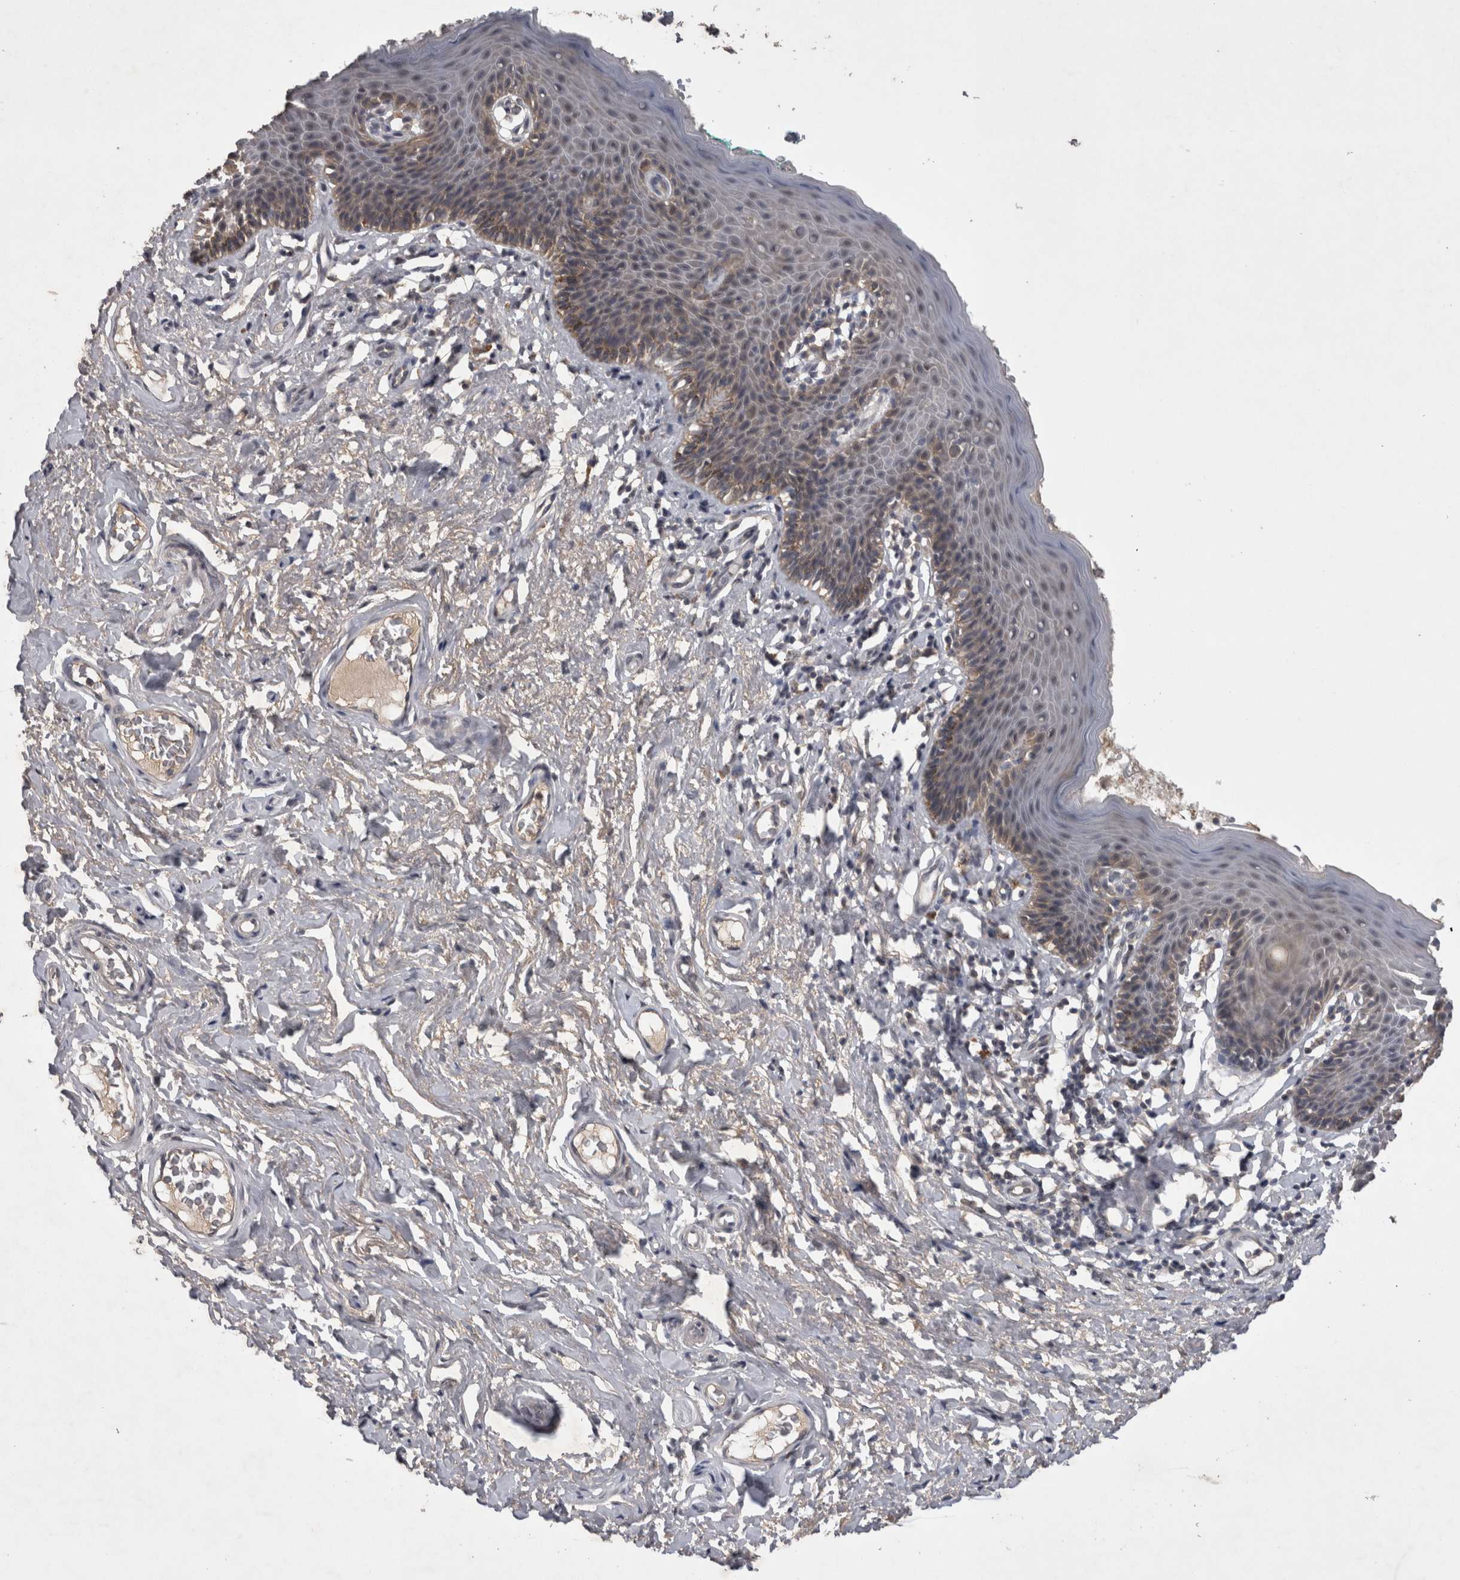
{"staining": {"intensity": "moderate", "quantity": "25%-75%", "location": "cytoplasmic/membranous"}, "tissue": "skin", "cell_type": "Epidermal cells", "image_type": "normal", "snomed": [{"axis": "morphology", "description": "Normal tissue, NOS"}, {"axis": "topography", "description": "Vulva"}], "caption": "Immunohistochemical staining of benign human skin reveals 25%-75% levels of moderate cytoplasmic/membranous protein positivity in about 25%-75% of epidermal cells.", "gene": "ZNF114", "patient": {"sex": "female", "age": 66}}